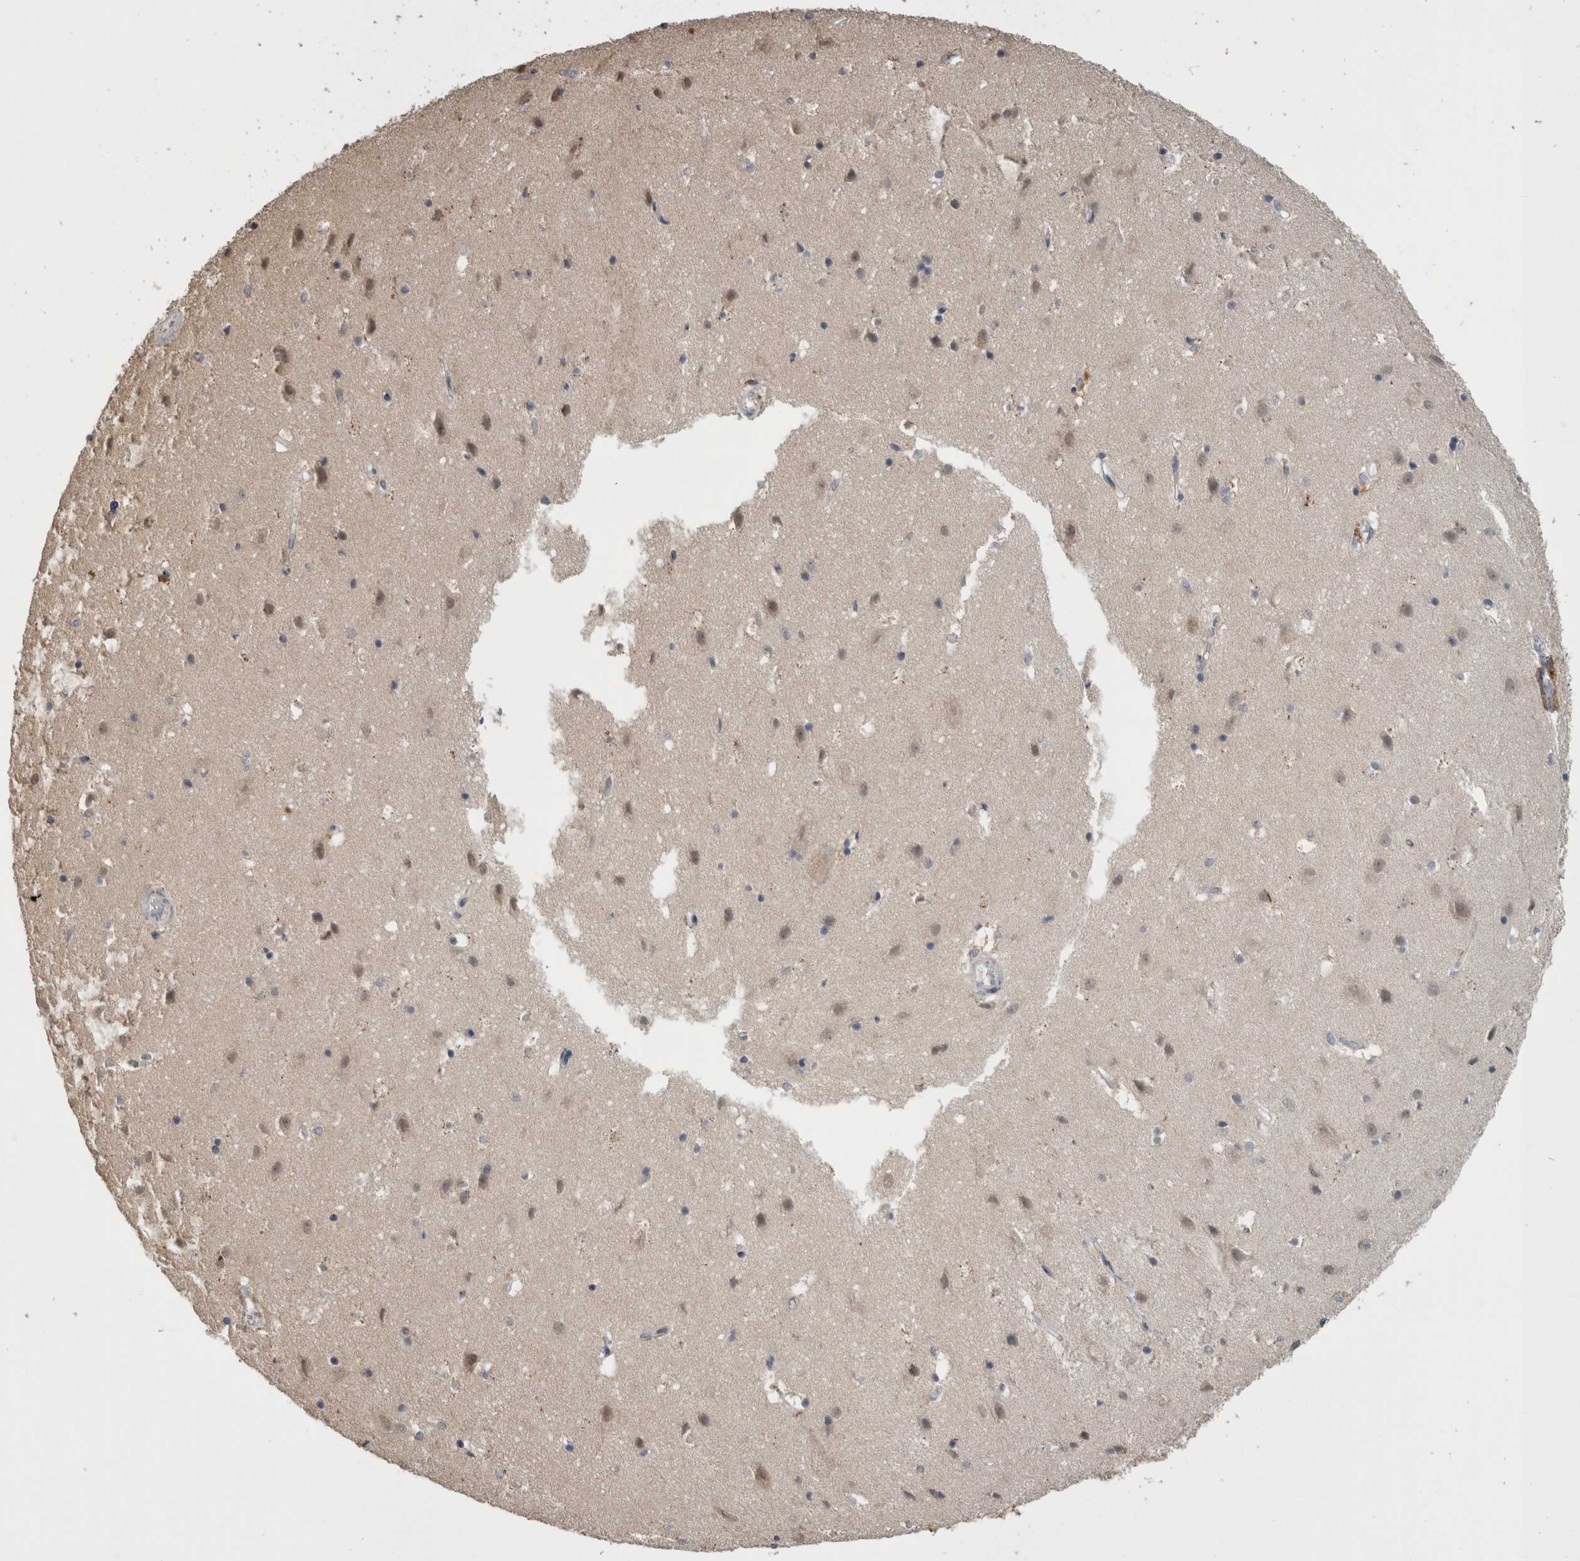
{"staining": {"intensity": "negative", "quantity": "none", "location": "none"}, "tissue": "cerebral cortex", "cell_type": "Endothelial cells", "image_type": "normal", "snomed": [{"axis": "morphology", "description": "Normal tissue, NOS"}, {"axis": "topography", "description": "Cerebral cortex"}], "caption": "Immunohistochemistry (IHC) image of benign cerebral cortex: cerebral cortex stained with DAB displays no significant protein positivity in endothelial cells.", "gene": "ANXA13", "patient": {"sex": "male", "age": 54}}